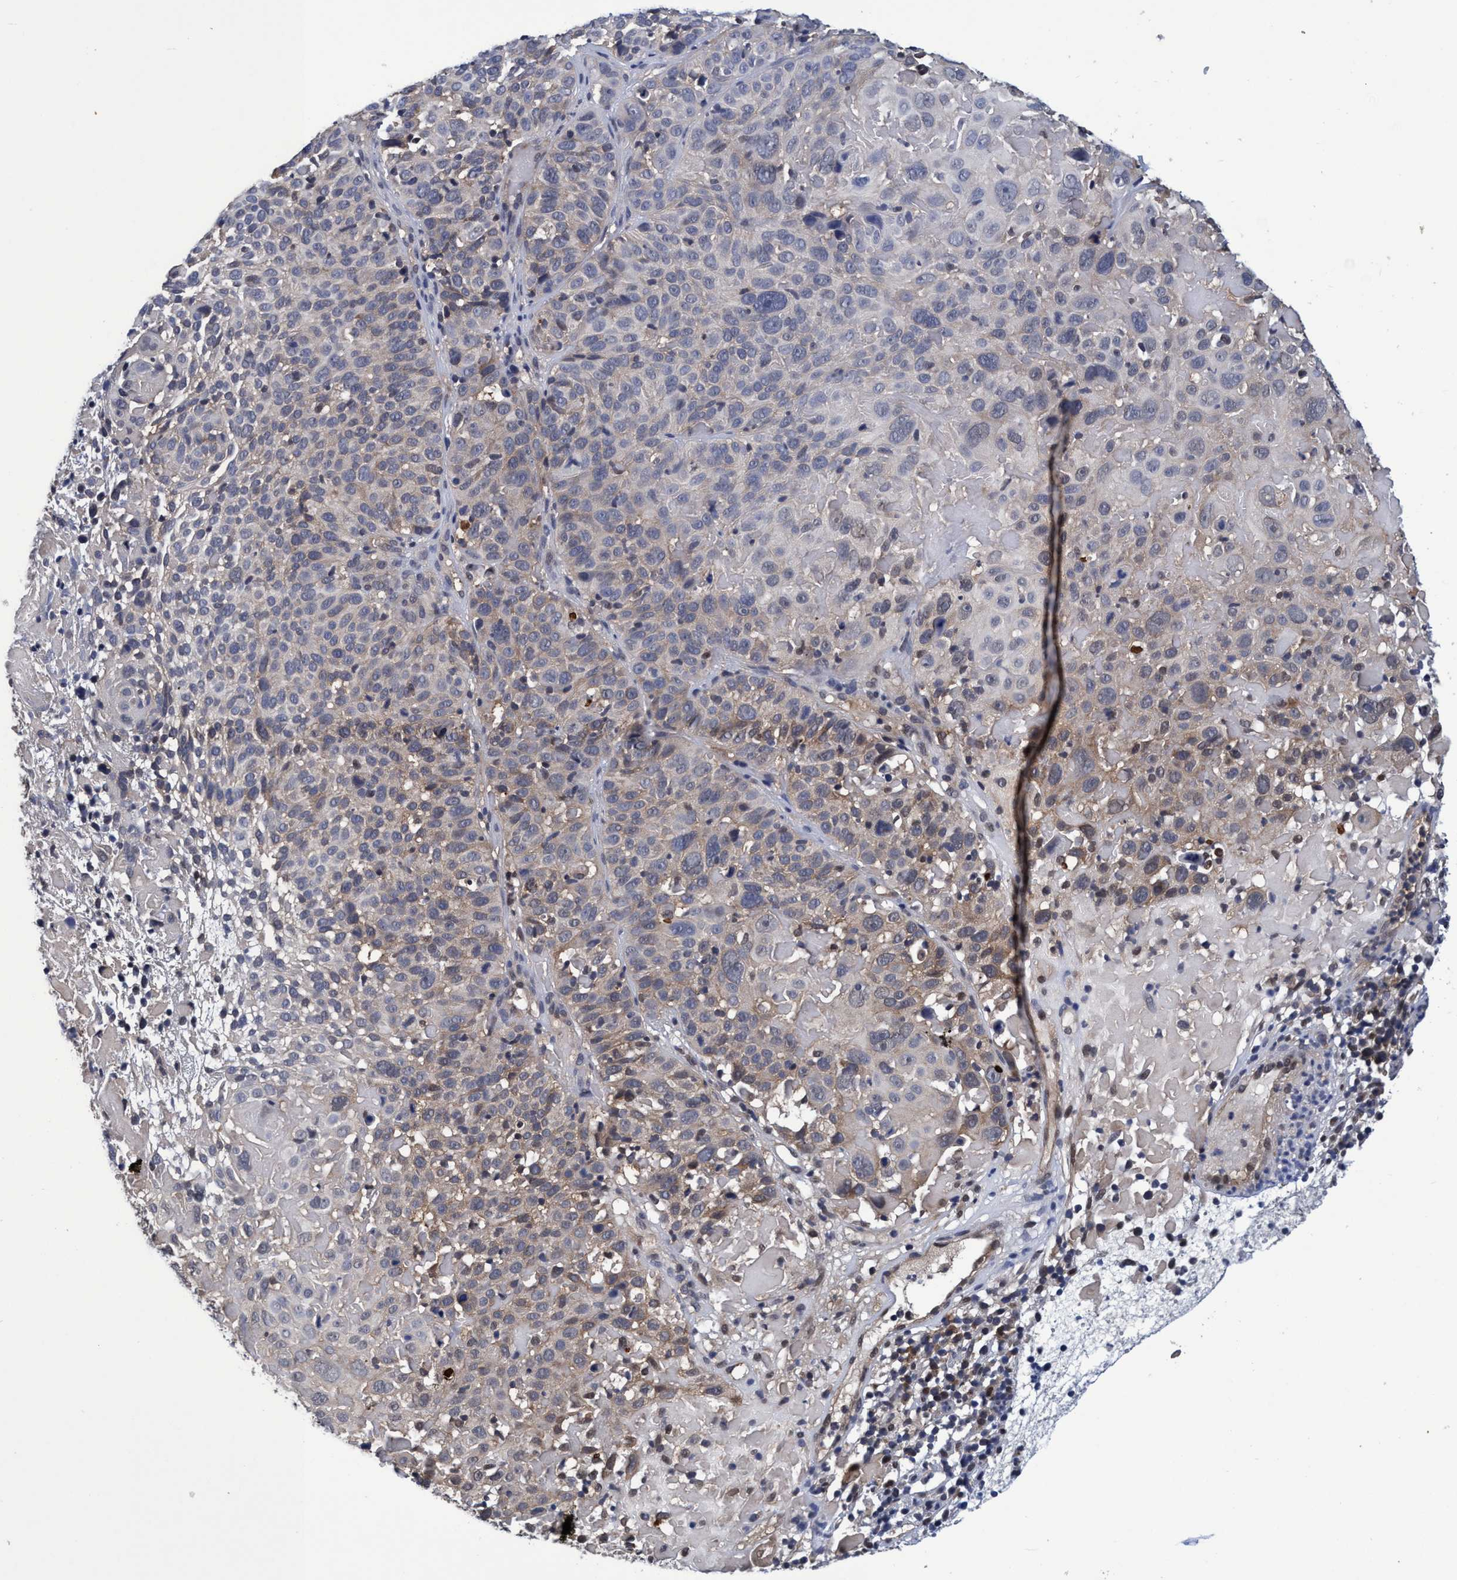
{"staining": {"intensity": "weak", "quantity": "25%-75%", "location": "cytoplasmic/membranous"}, "tissue": "cervical cancer", "cell_type": "Tumor cells", "image_type": "cancer", "snomed": [{"axis": "morphology", "description": "Squamous cell carcinoma, NOS"}, {"axis": "topography", "description": "Cervix"}], "caption": "The image displays staining of squamous cell carcinoma (cervical), revealing weak cytoplasmic/membranous protein staining (brown color) within tumor cells.", "gene": "PSMD12", "patient": {"sex": "female", "age": 74}}